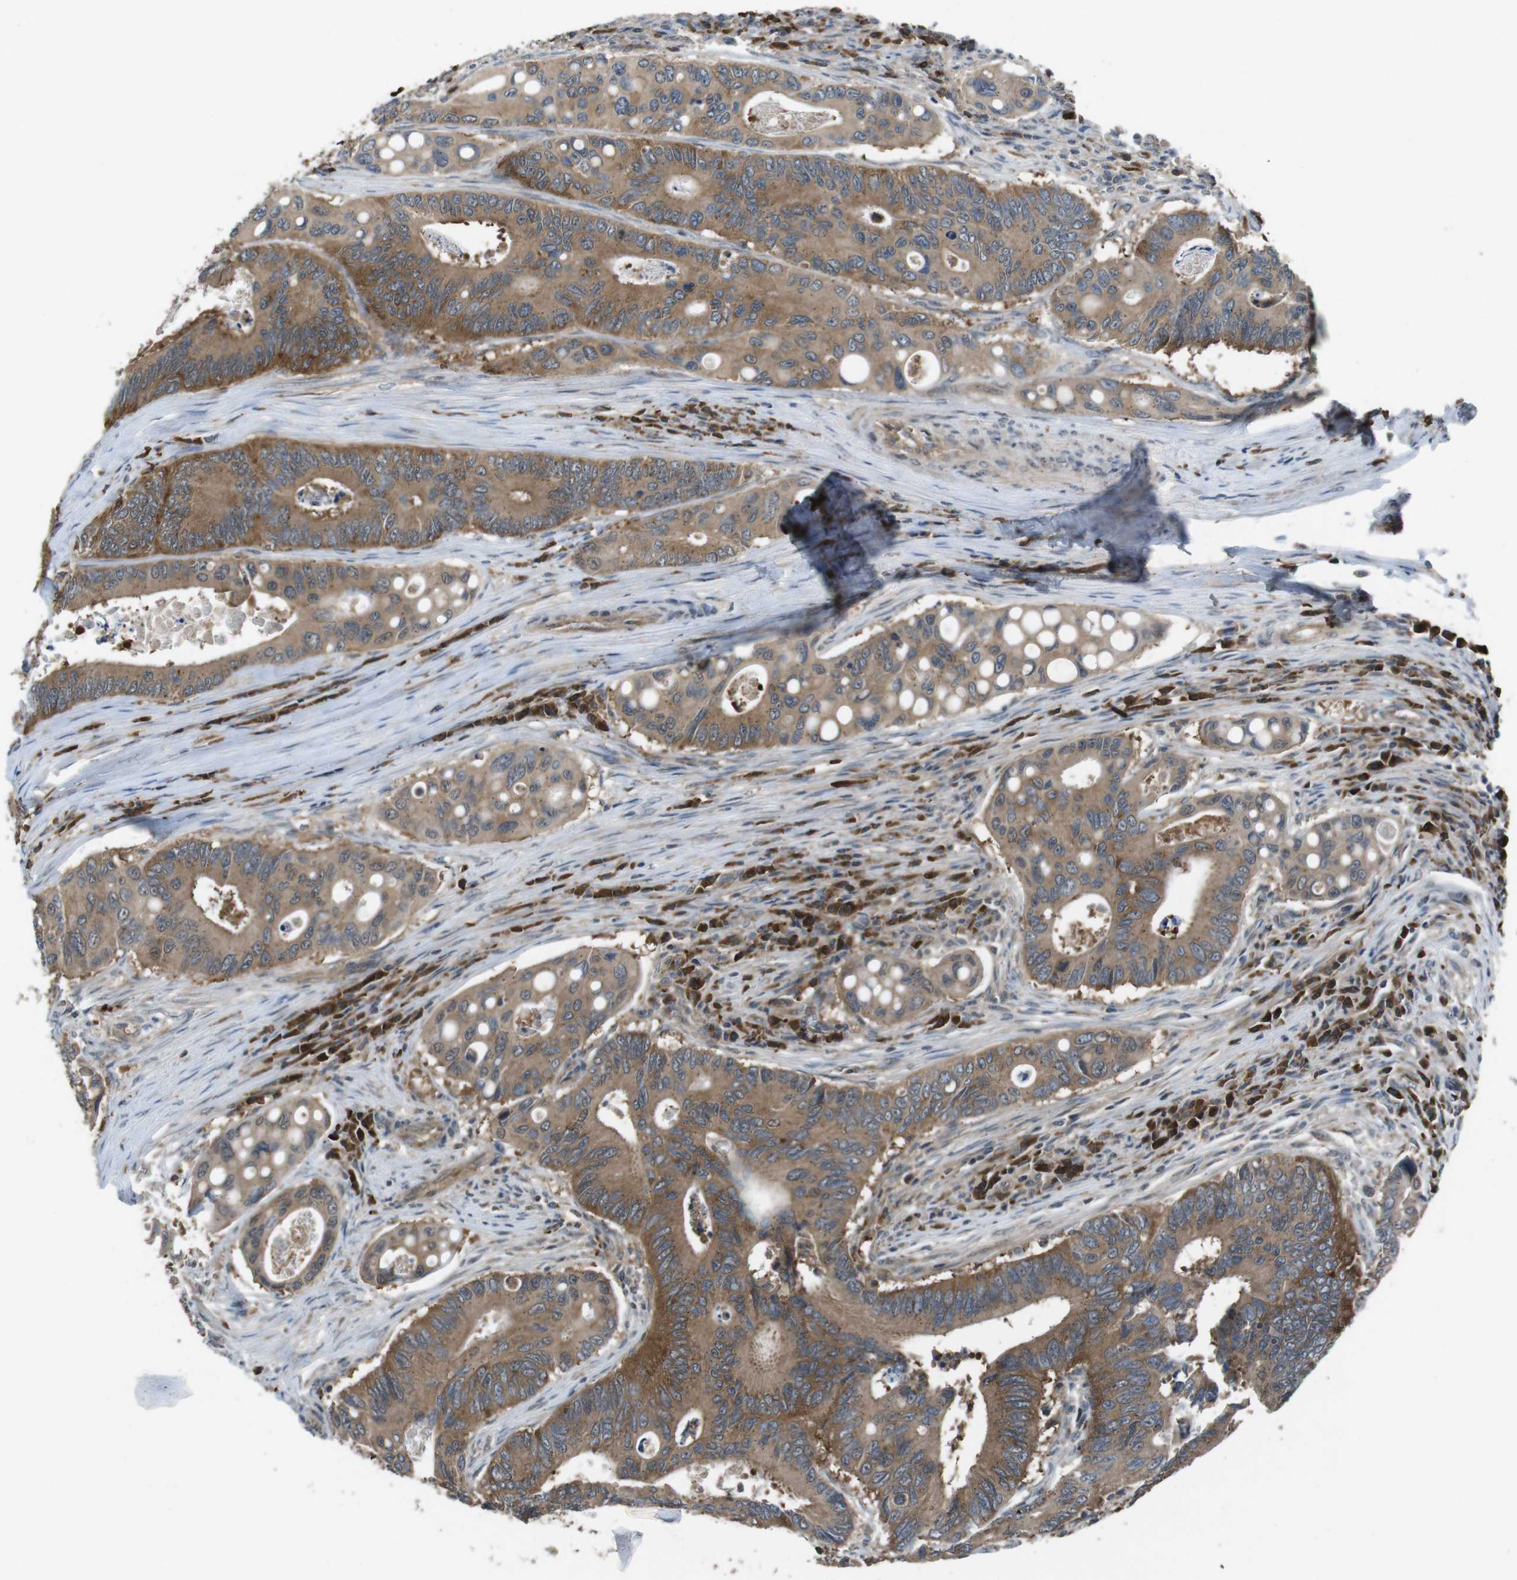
{"staining": {"intensity": "moderate", "quantity": ">75%", "location": "cytoplasmic/membranous"}, "tissue": "colorectal cancer", "cell_type": "Tumor cells", "image_type": "cancer", "snomed": [{"axis": "morphology", "description": "Inflammation, NOS"}, {"axis": "morphology", "description": "Adenocarcinoma, NOS"}, {"axis": "topography", "description": "Colon"}], "caption": "Protein analysis of colorectal cancer tissue reveals moderate cytoplasmic/membranous expression in about >75% of tumor cells. (Stains: DAB (3,3'-diaminobenzidine) in brown, nuclei in blue, Microscopy: brightfield microscopy at high magnification).", "gene": "SLC22A23", "patient": {"sex": "male", "age": 72}}